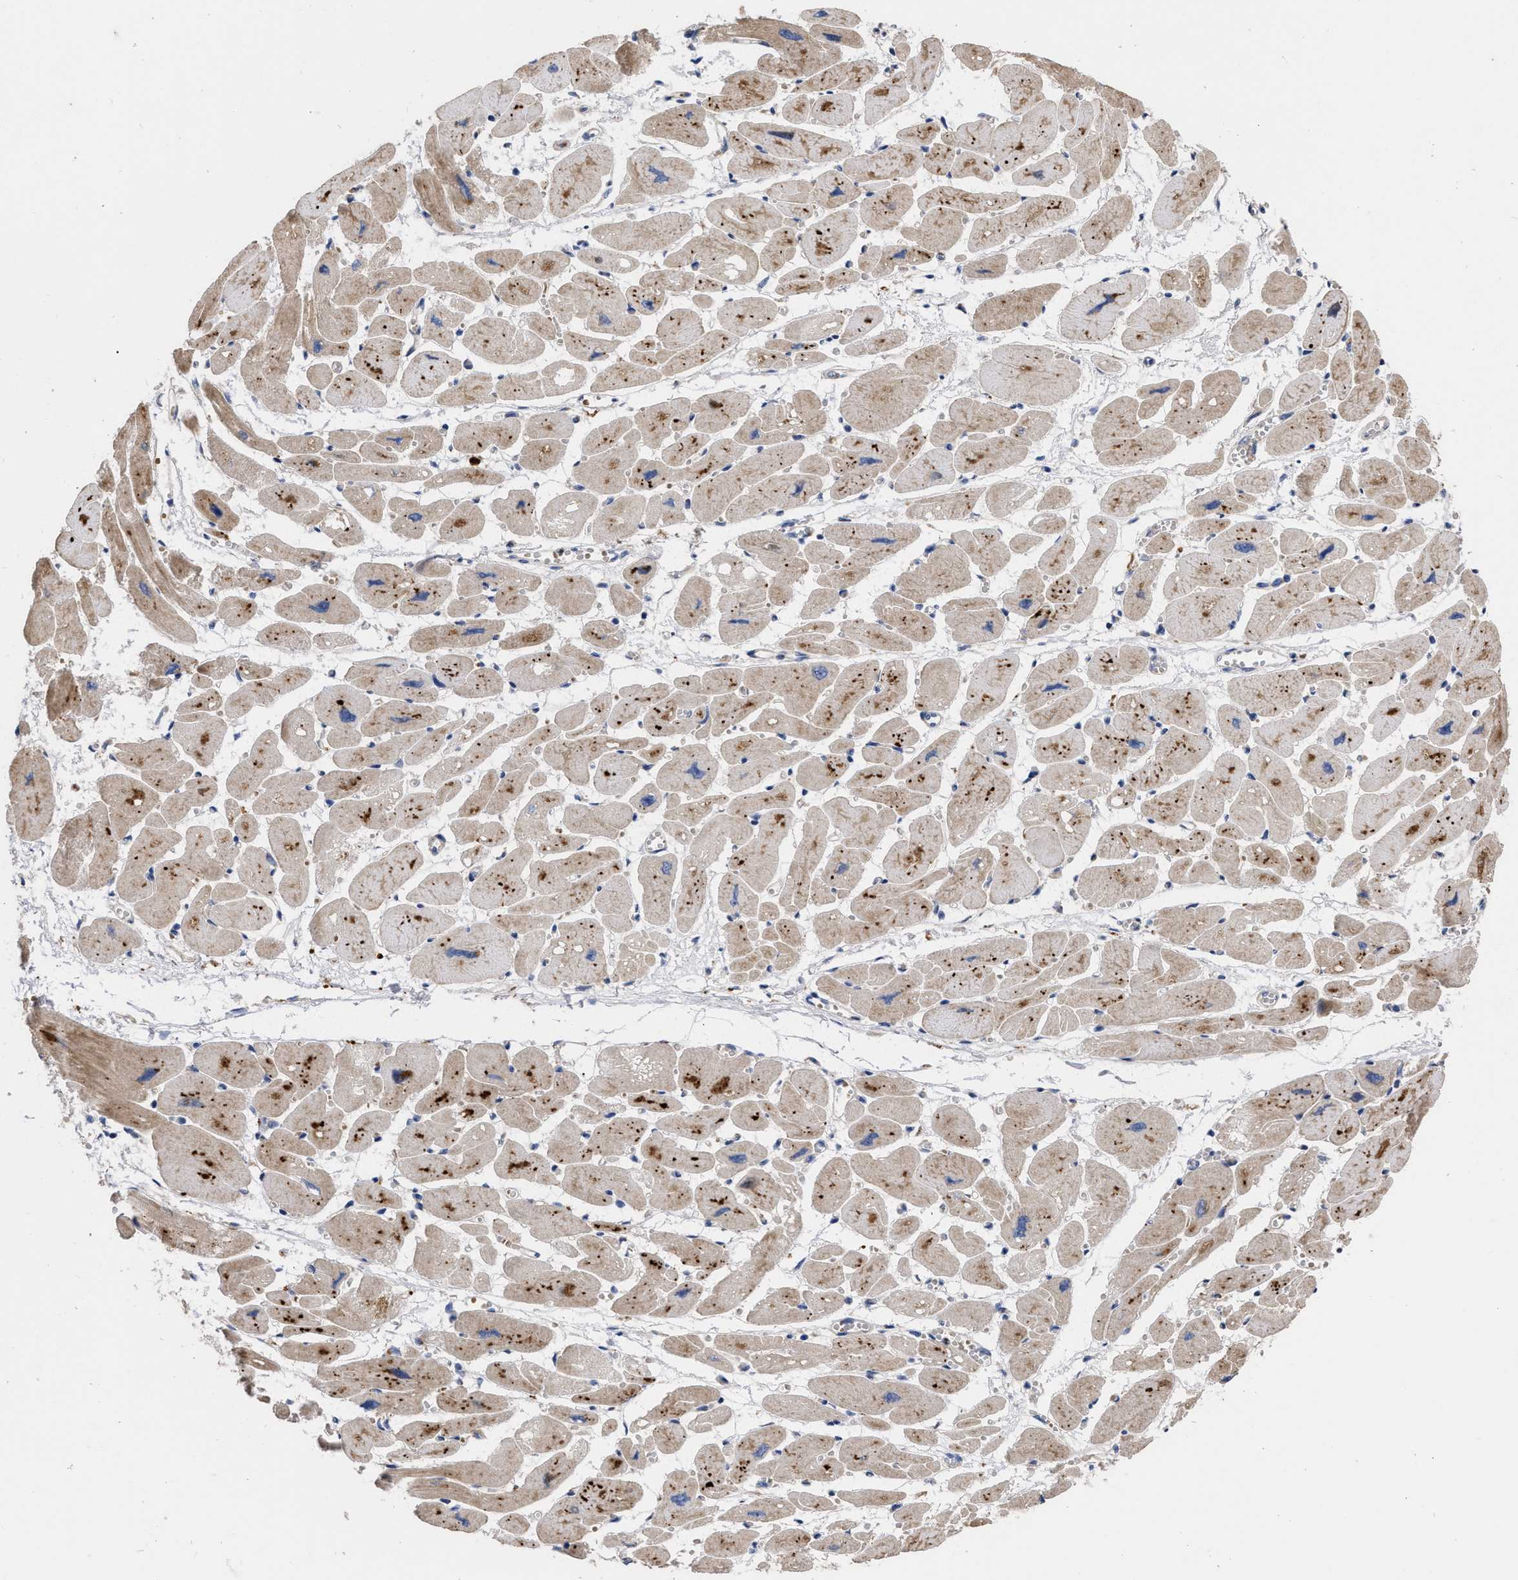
{"staining": {"intensity": "moderate", "quantity": ">75%", "location": "cytoplasmic/membranous"}, "tissue": "heart muscle", "cell_type": "Cardiomyocytes", "image_type": "normal", "snomed": [{"axis": "morphology", "description": "Normal tissue, NOS"}, {"axis": "topography", "description": "Heart"}], "caption": "Immunohistochemistry (IHC) of unremarkable human heart muscle displays medium levels of moderate cytoplasmic/membranous positivity in about >75% of cardiomyocytes.", "gene": "MLST8", "patient": {"sex": "female", "age": 54}}